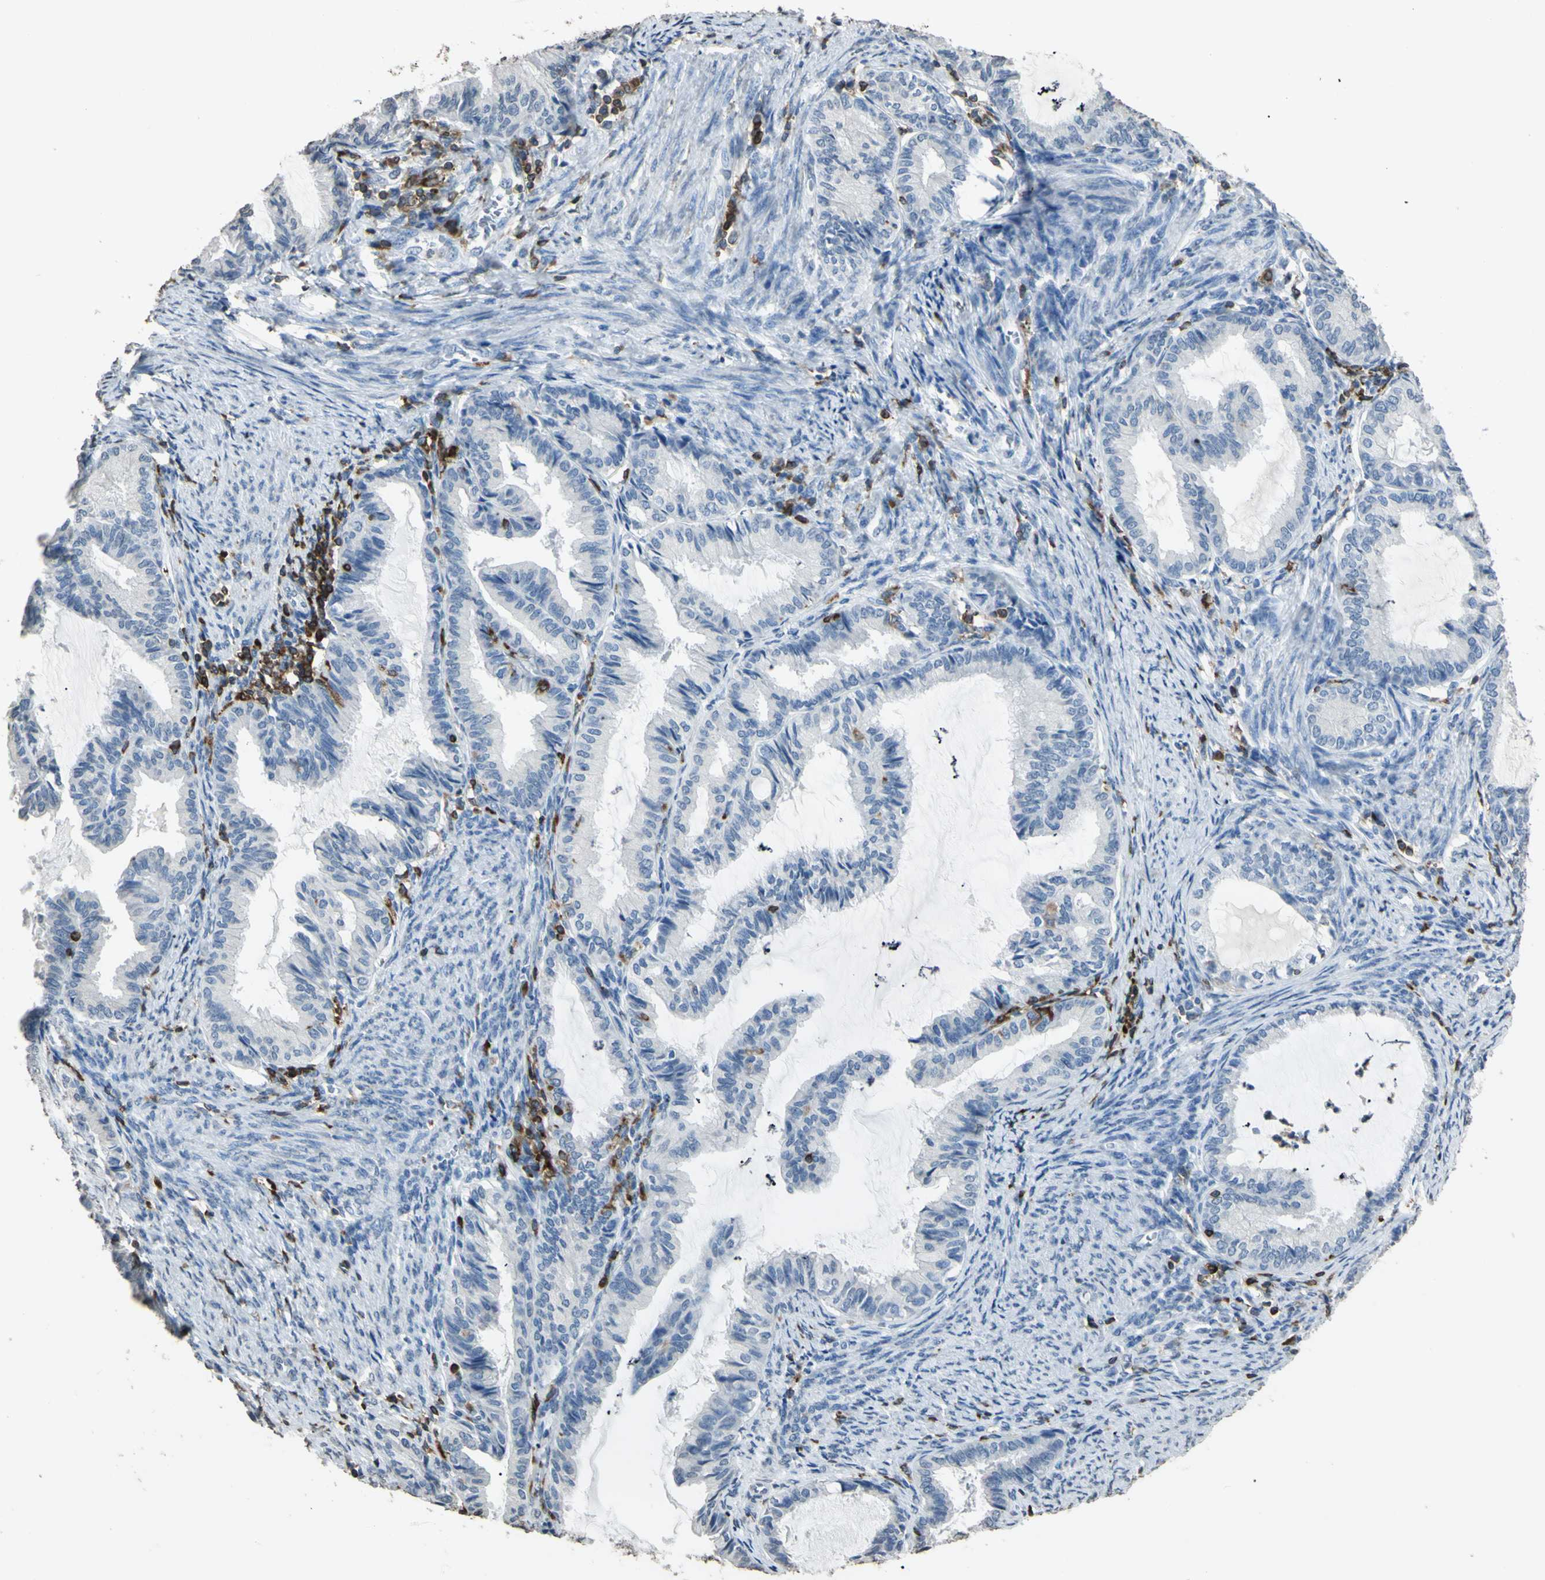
{"staining": {"intensity": "negative", "quantity": "none", "location": "none"}, "tissue": "endometrial cancer", "cell_type": "Tumor cells", "image_type": "cancer", "snomed": [{"axis": "morphology", "description": "Adenocarcinoma, NOS"}, {"axis": "topography", "description": "Endometrium"}], "caption": "The photomicrograph reveals no significant positivity in tumor cells of endometrial cancer (adenocarcinoma).", "gene": "PSTPIP1", "patient": {"sex": "female", "age": 86}}